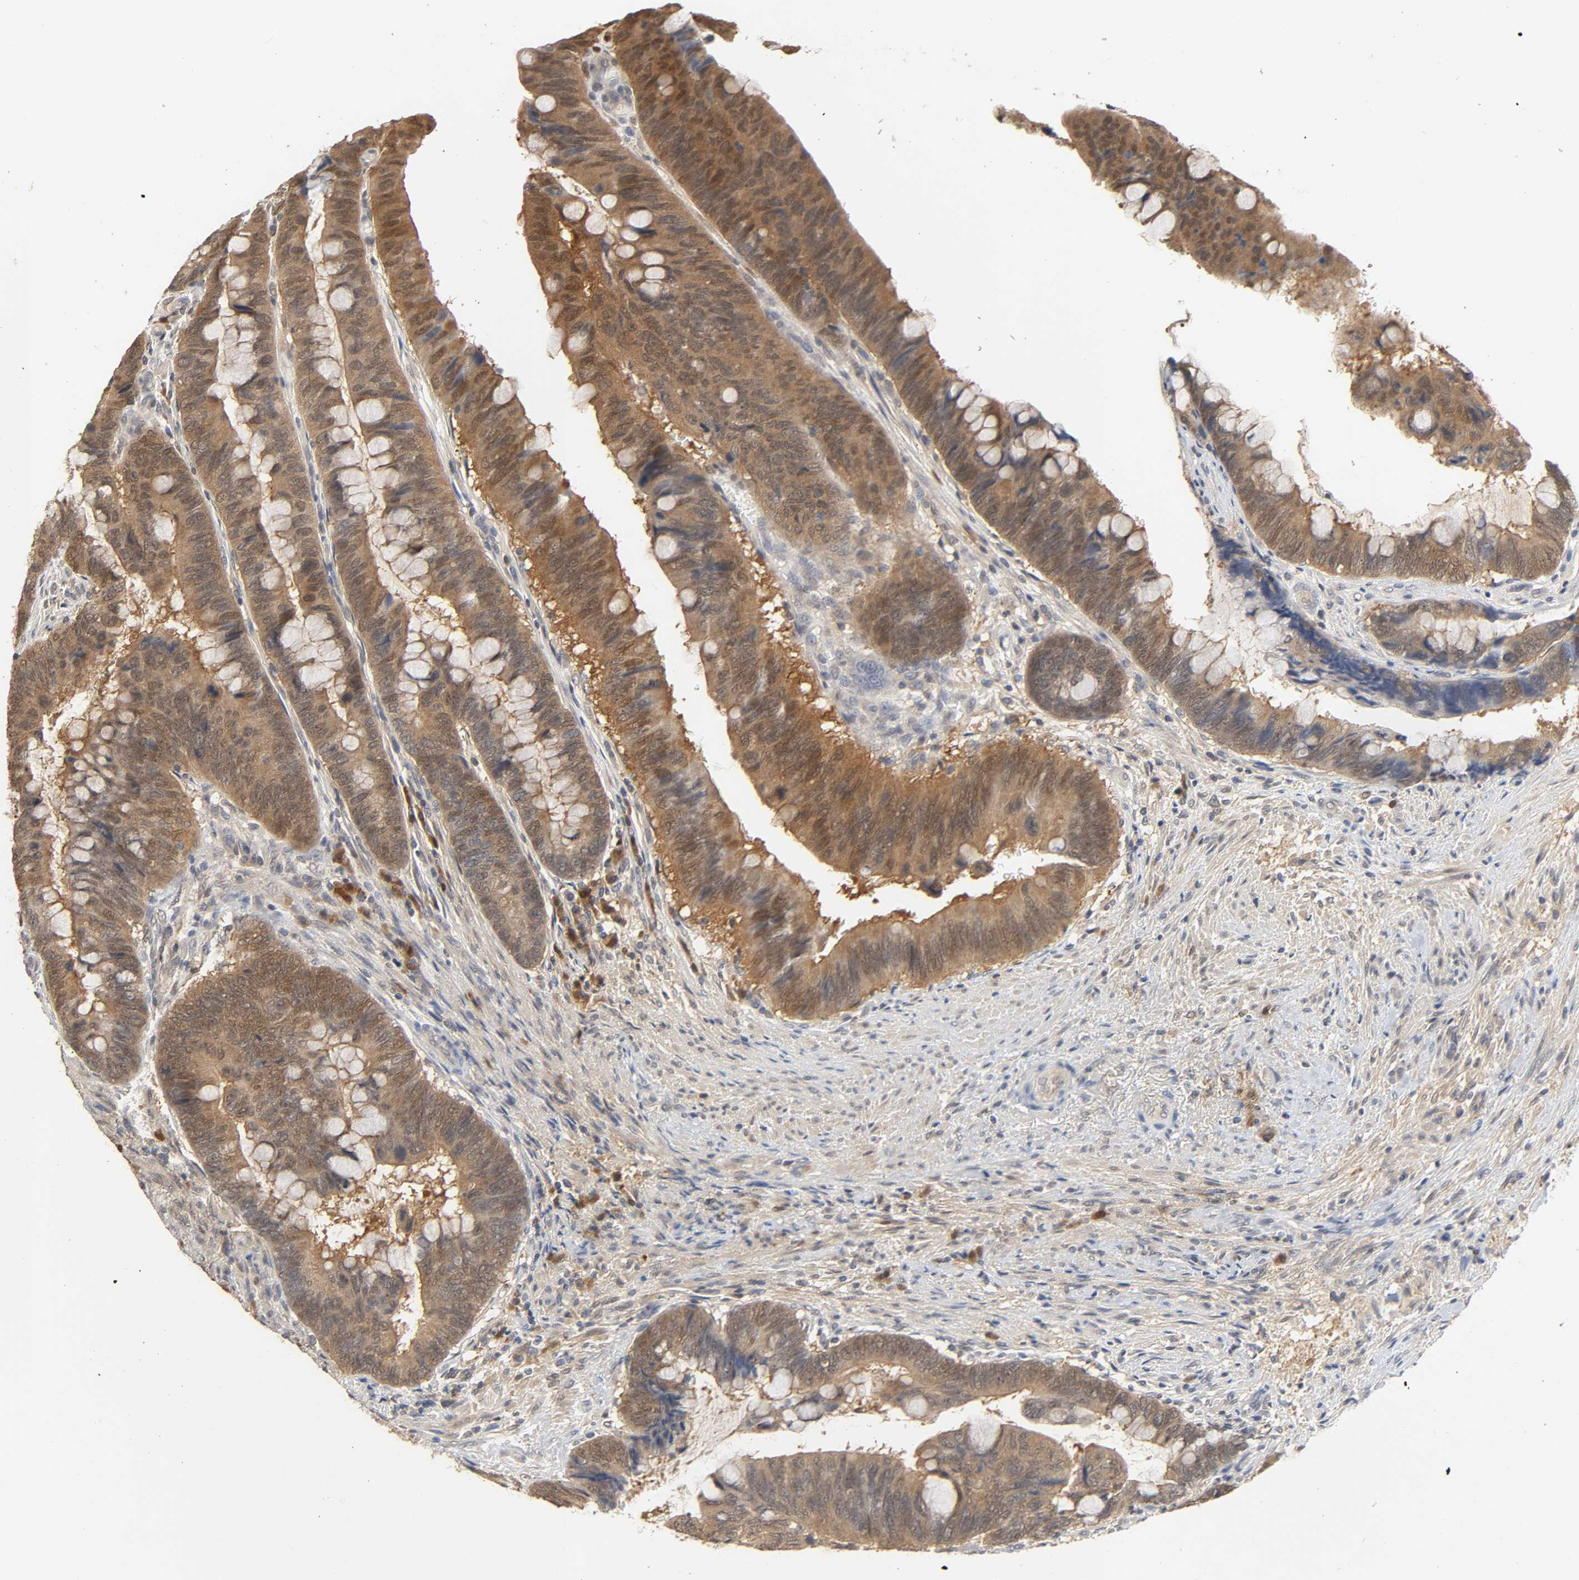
{"staining": {"intensity": "strong", "quantity": ">75%", "location": "cytoplasmic/membranous"}, "tissue": "colorectal cancer", "cell_type": "Tumor cells", "image_type": "cancer", "snomed": [{"axis": "morphology", "description": "Normal tissue, NOS"}, {"axis": "morphology", "description": "Adenocarcinoma, NOS"}, {"axis": "topography", "description": "Rectum"}], "caption": "DAB immunohistochemical staining of human colorectal adenocarcinoma reveals strong cytoplasmic/membranous protein expression in about >75% of tumor cells. Using DAB (brown) and hematoxylin (blue) stains, captured at high magnification using brightfield microscopy.", "gene": "MIF", "patient": {"sex": "male", "age": 92}}